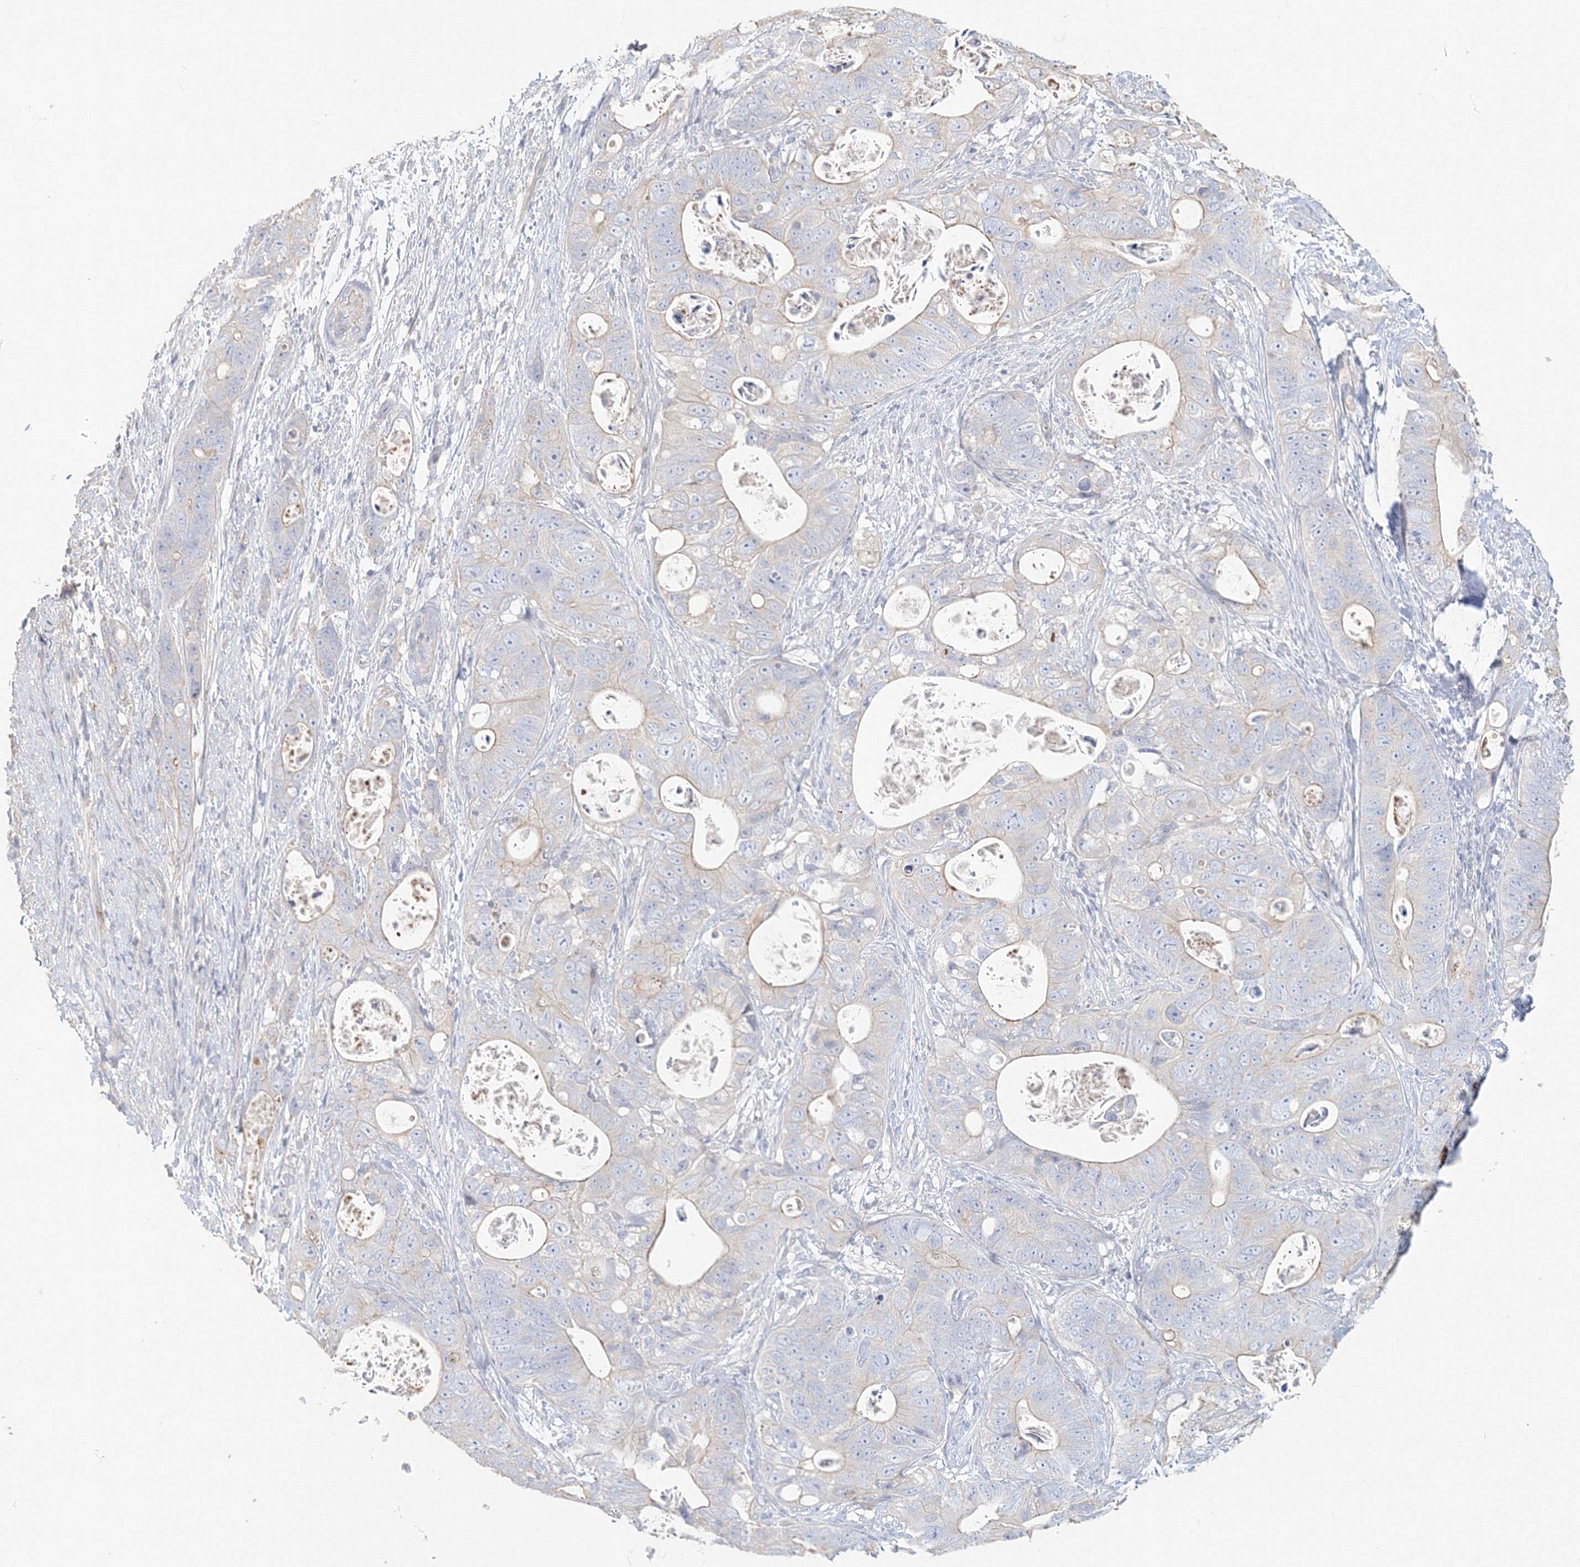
{"staining": {"intensity": "weak", "quantity": "<25%", "location": "cytoplasmic/membranous"}, "tissue": "stomach cancer", "cell_type": "Tumor cells", "image_type": "cancer", "snomed": [{"axis": "morphology", "description": "Adenocarcinoma, NOS"}, {"axis": "topography", "description": "Stomach"}], "caption": "High power microscopy photomicrograph of an immunohistochemistry image of stomach cancer, revealing no significant positivity in tumor cells.", "gene": "MMRN1", "patient": {"sex": "female", "age": 89}}